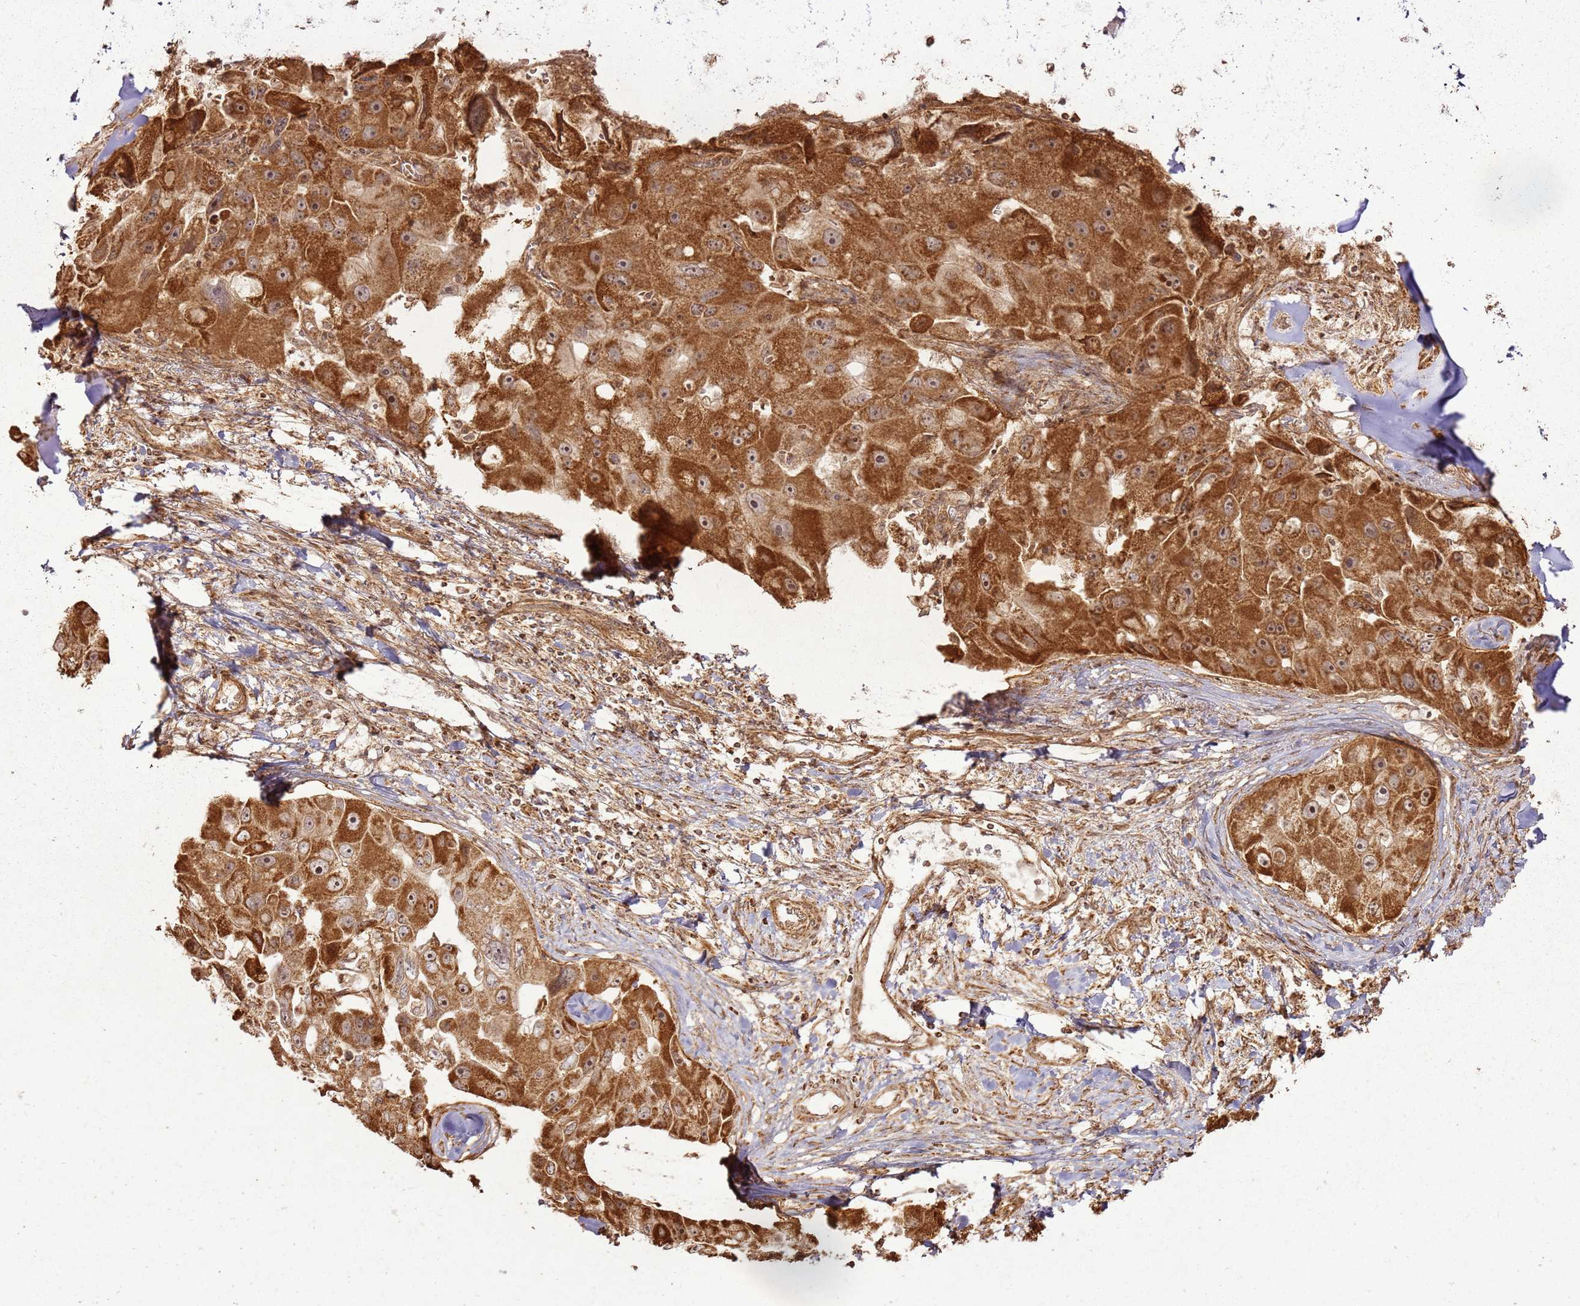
{"staining": {"intensity": "strong", "quantity": ">75%", "location": "cytoplasmic/membranous,nuclear"}, "tissue": "lung cancer", "cell_type": "Tumor cells", "image_type": "cancer", "snomed": [{"axis": "morphology", "description": "Adenocarcinoma, NOS"}, {"axis": "topography", "description": "Lung"}], "caption": "There is high levels of strong cytoplasmic/membranous and nuclear expression in tumor cells of lung adenocarcinoma, as demonstrated by immunohistochemical staining (brown color).", "gene": "MRPS6", "patient": {"sex": "female", "age": 54}}